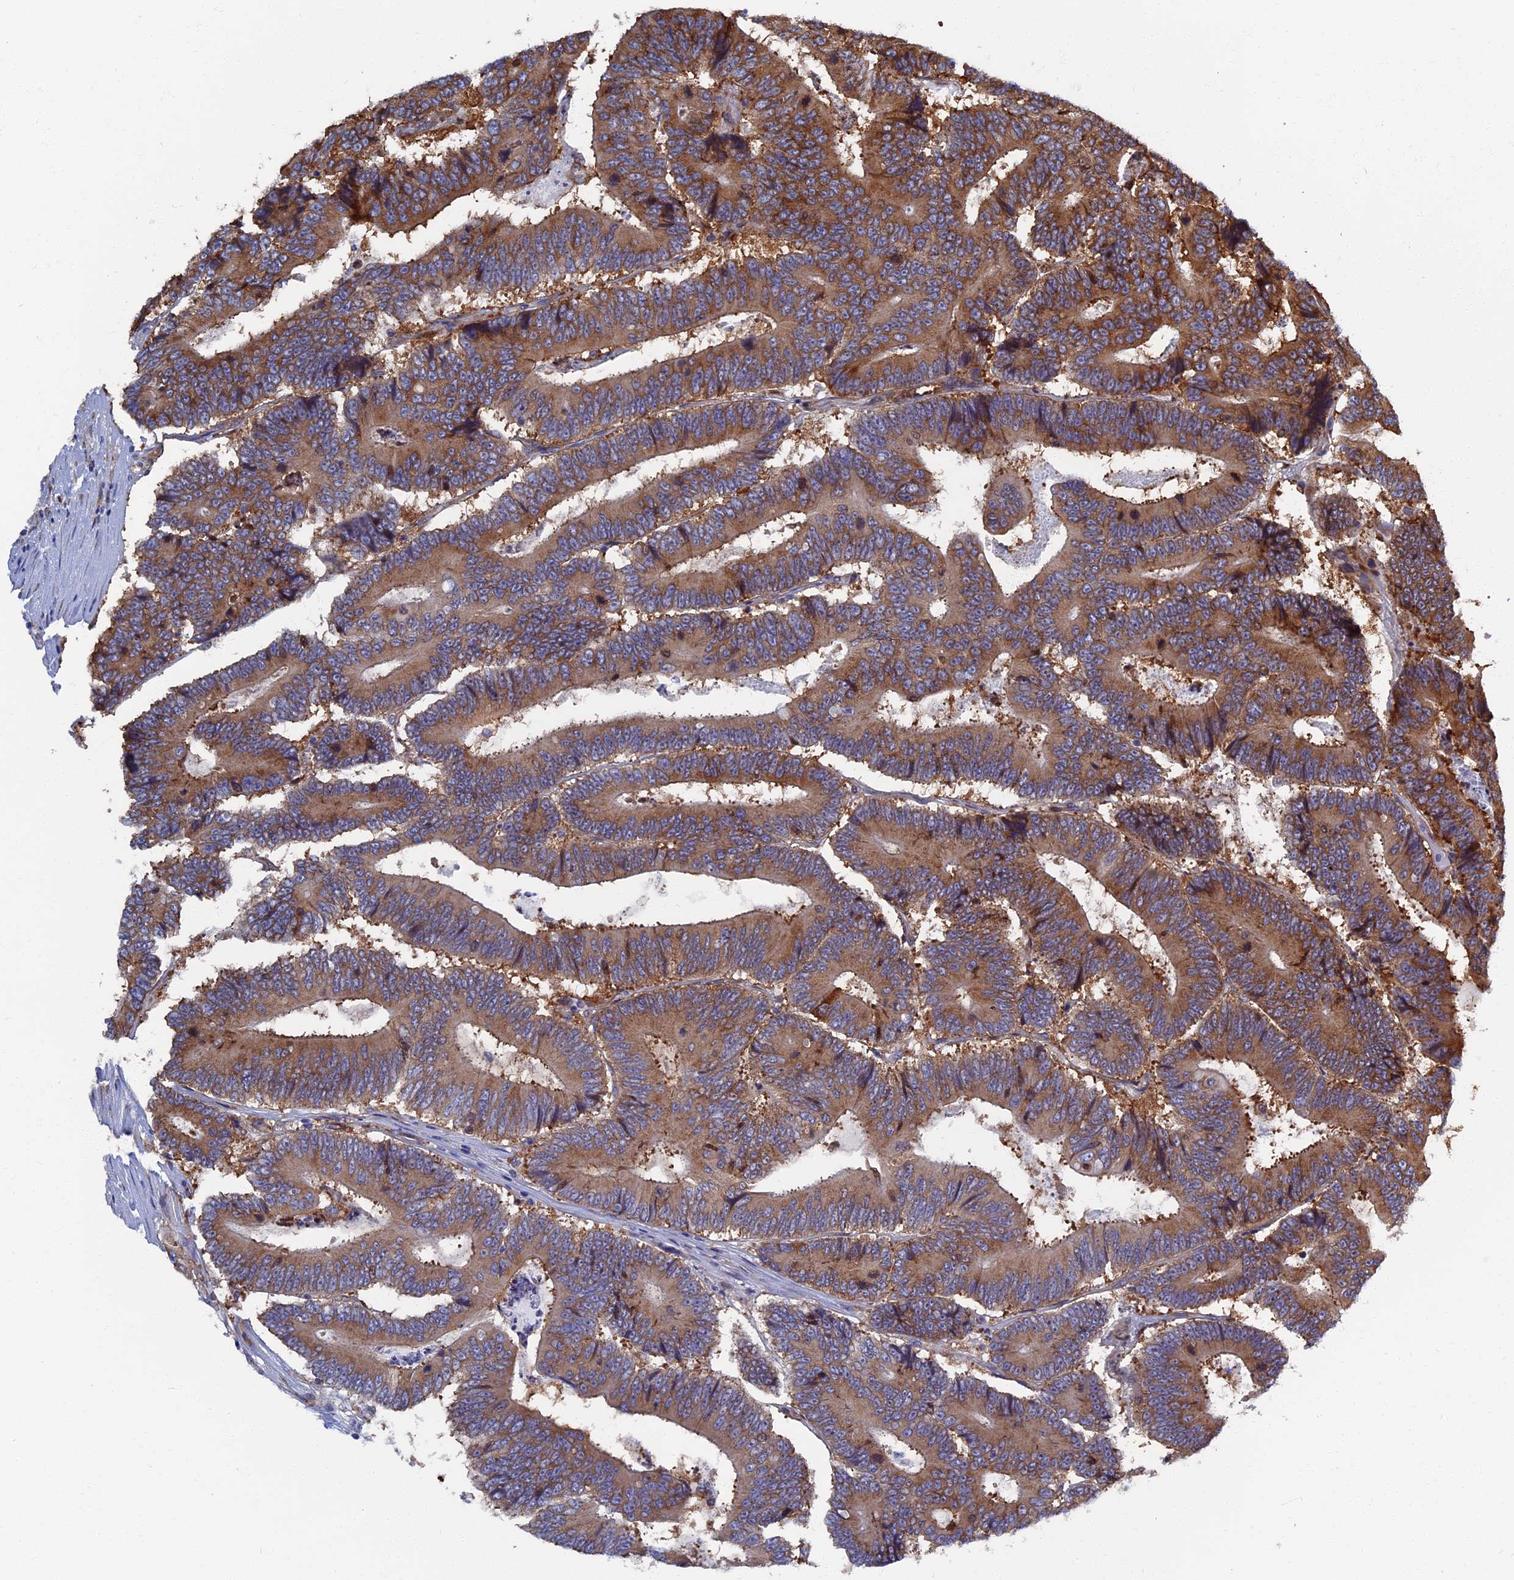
{"staining": {"intensity": "moderate", "quantity": ">75%", "location": "cytoplasmic/membranous"}, "tissue": "colorectal cancer", "cell_type": "Tumor cells", "image_type": "cancer", "snomed": [{"axis": "morphology", "description": "Adenocarcinoma, NOS"}, {"axis": "topography", "description": "Colon"}], "caption": "Adenocarcinoma (colorectal) was stained to show a protein in brown. There is medium levels of moderate cytoplasmic/membranous expression in about >75% of tumor cells.", "gene": "YBX1", "patient": {"sex": "male", "age": 83}}